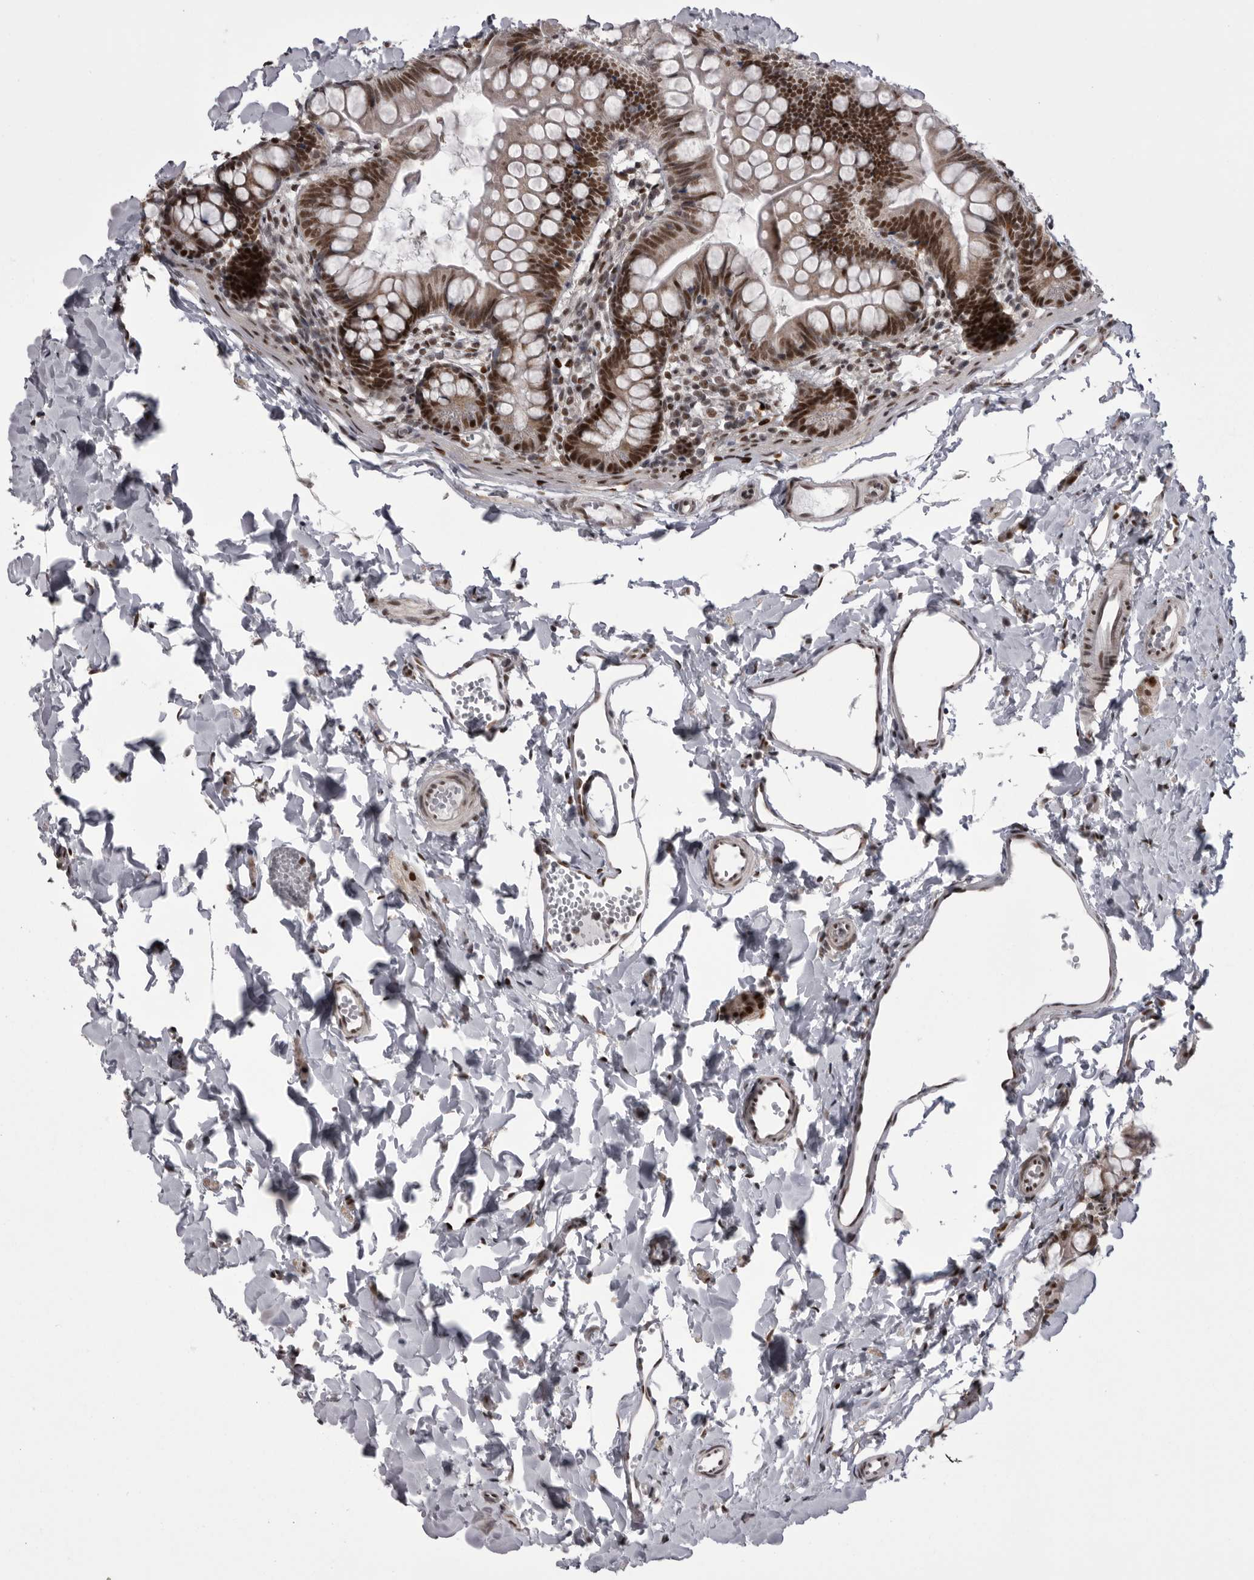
{"staining": {"intensity": "strong", "quantity": "25%-75%", "location": "nuclear"}, "tissue": "small intestine", "cell_type": "Glandular cells", "image_type": "normal", "snomed": [{"axis": "morphology", "description": "Normal tissue, NOS"}, {"axis": "topography", "description": "Small intestine"}], "caption": "Immunohistochemical staining of benign human small intestine reveals 25%-75% levels of strong nuclear protein positivity in approximately 25%-75% of glandular cells.", "gene": "MEPCE", "patient": {"sex": "male", "age": 7}}